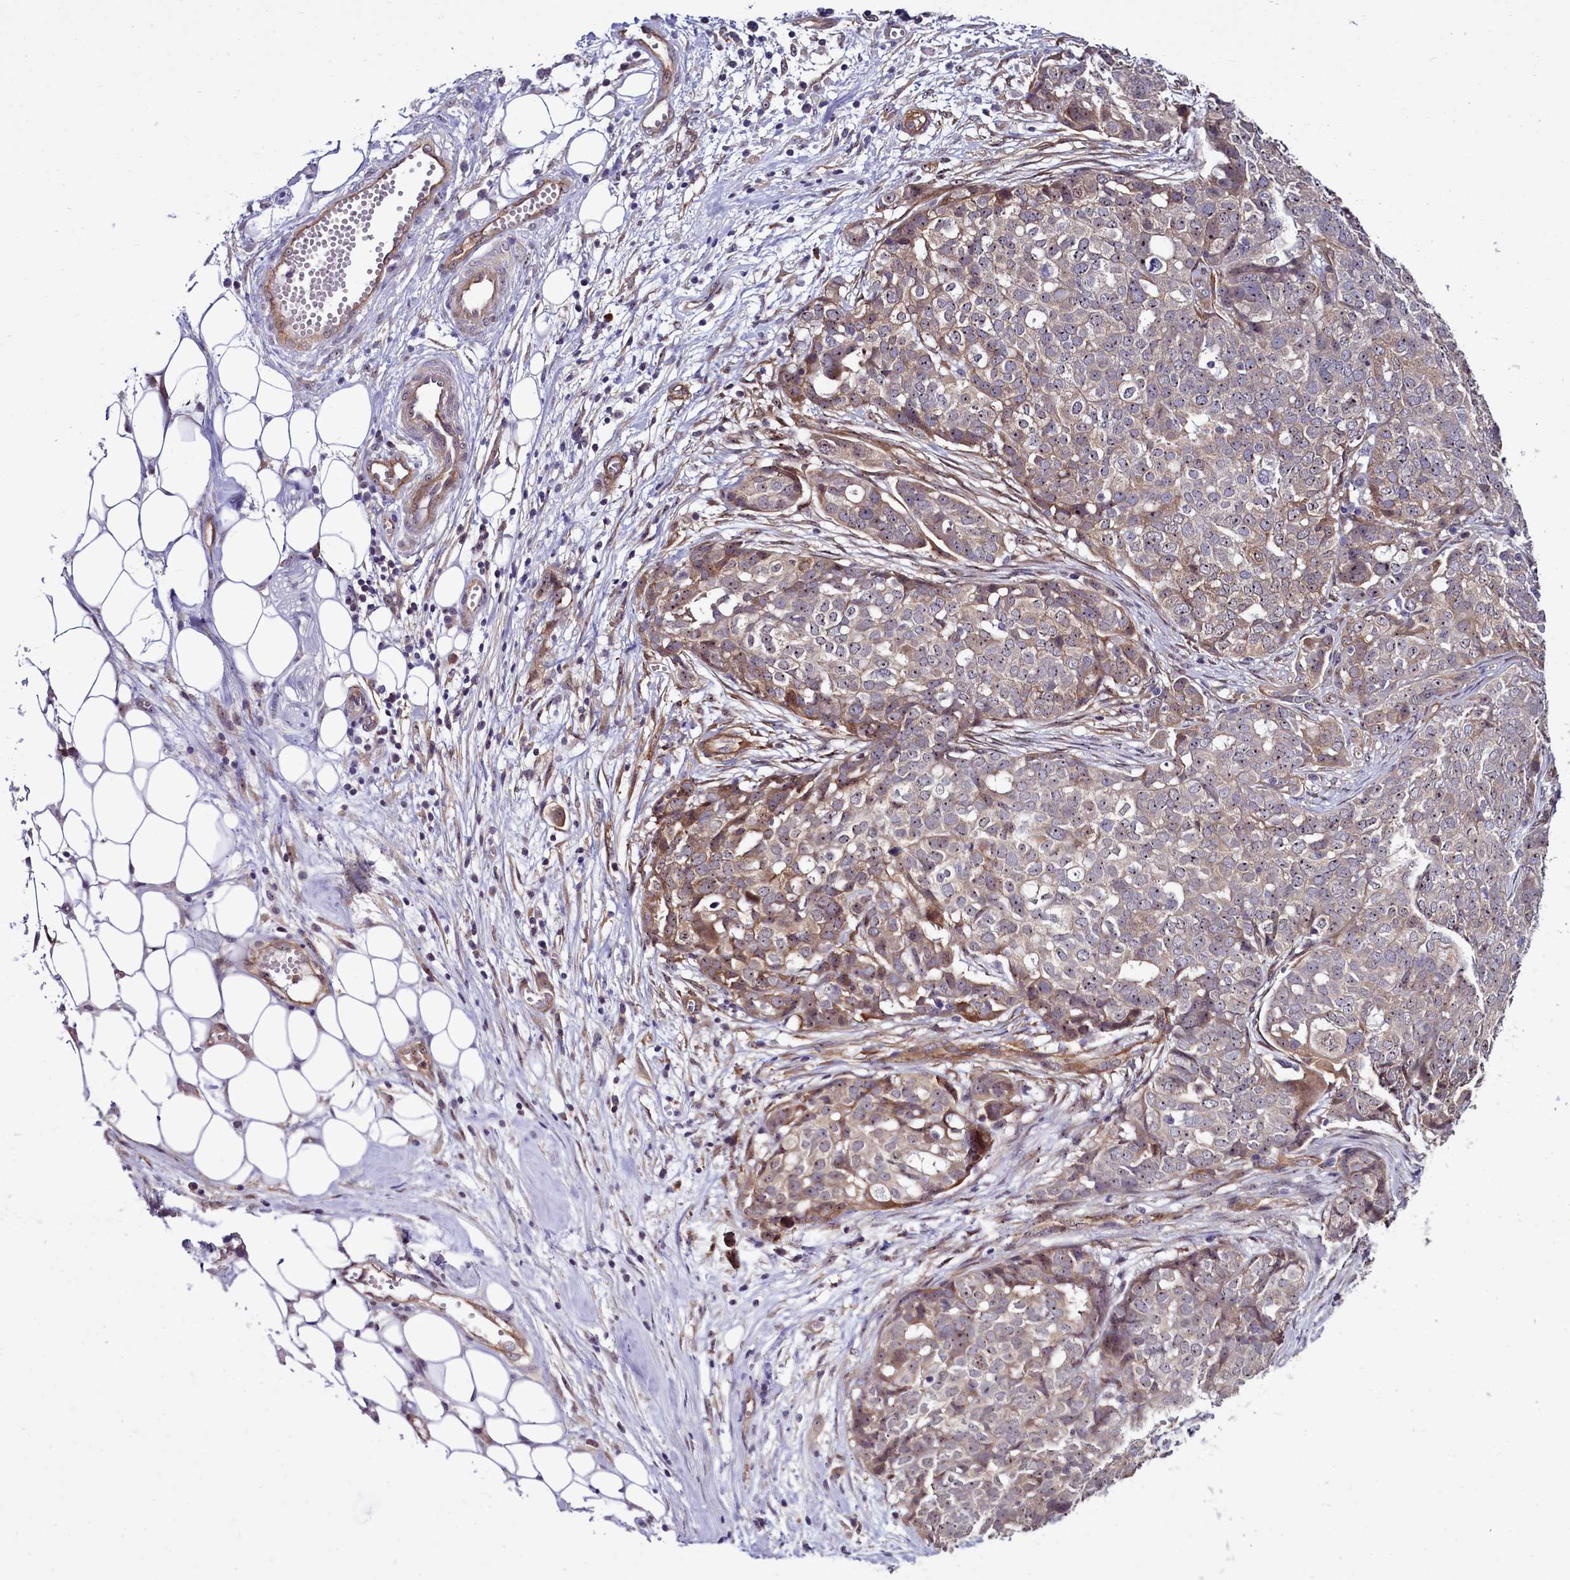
{"staining": {"intensity": "weak", "quantity": "25%-75%", "location": "cytoplasmic/membranous"}, "tissue": "ovarian cancer", "cell_type": "Tumor cells", "image_type": "cancer", "snomed": [{"axis": "morphology", "description": "Cystadenocarcinoma, serous, NOS"}, {"axis": "topography", "description": "Soft tissue"}, {"axis": "topography", "description": "Ovary"}], "caption": "Serous cystadenocarcinoma (ovarian) tissue demonstrates weak cytoplasmic/membranous staining in about 25%-75% of tumor cells, visualized by immunohistochemistry. The protein of interest is shown in brown color, while the nuclei are stained blue.", "gene": "BCAR1", "patient": {"sex": "female", "age": 57}}